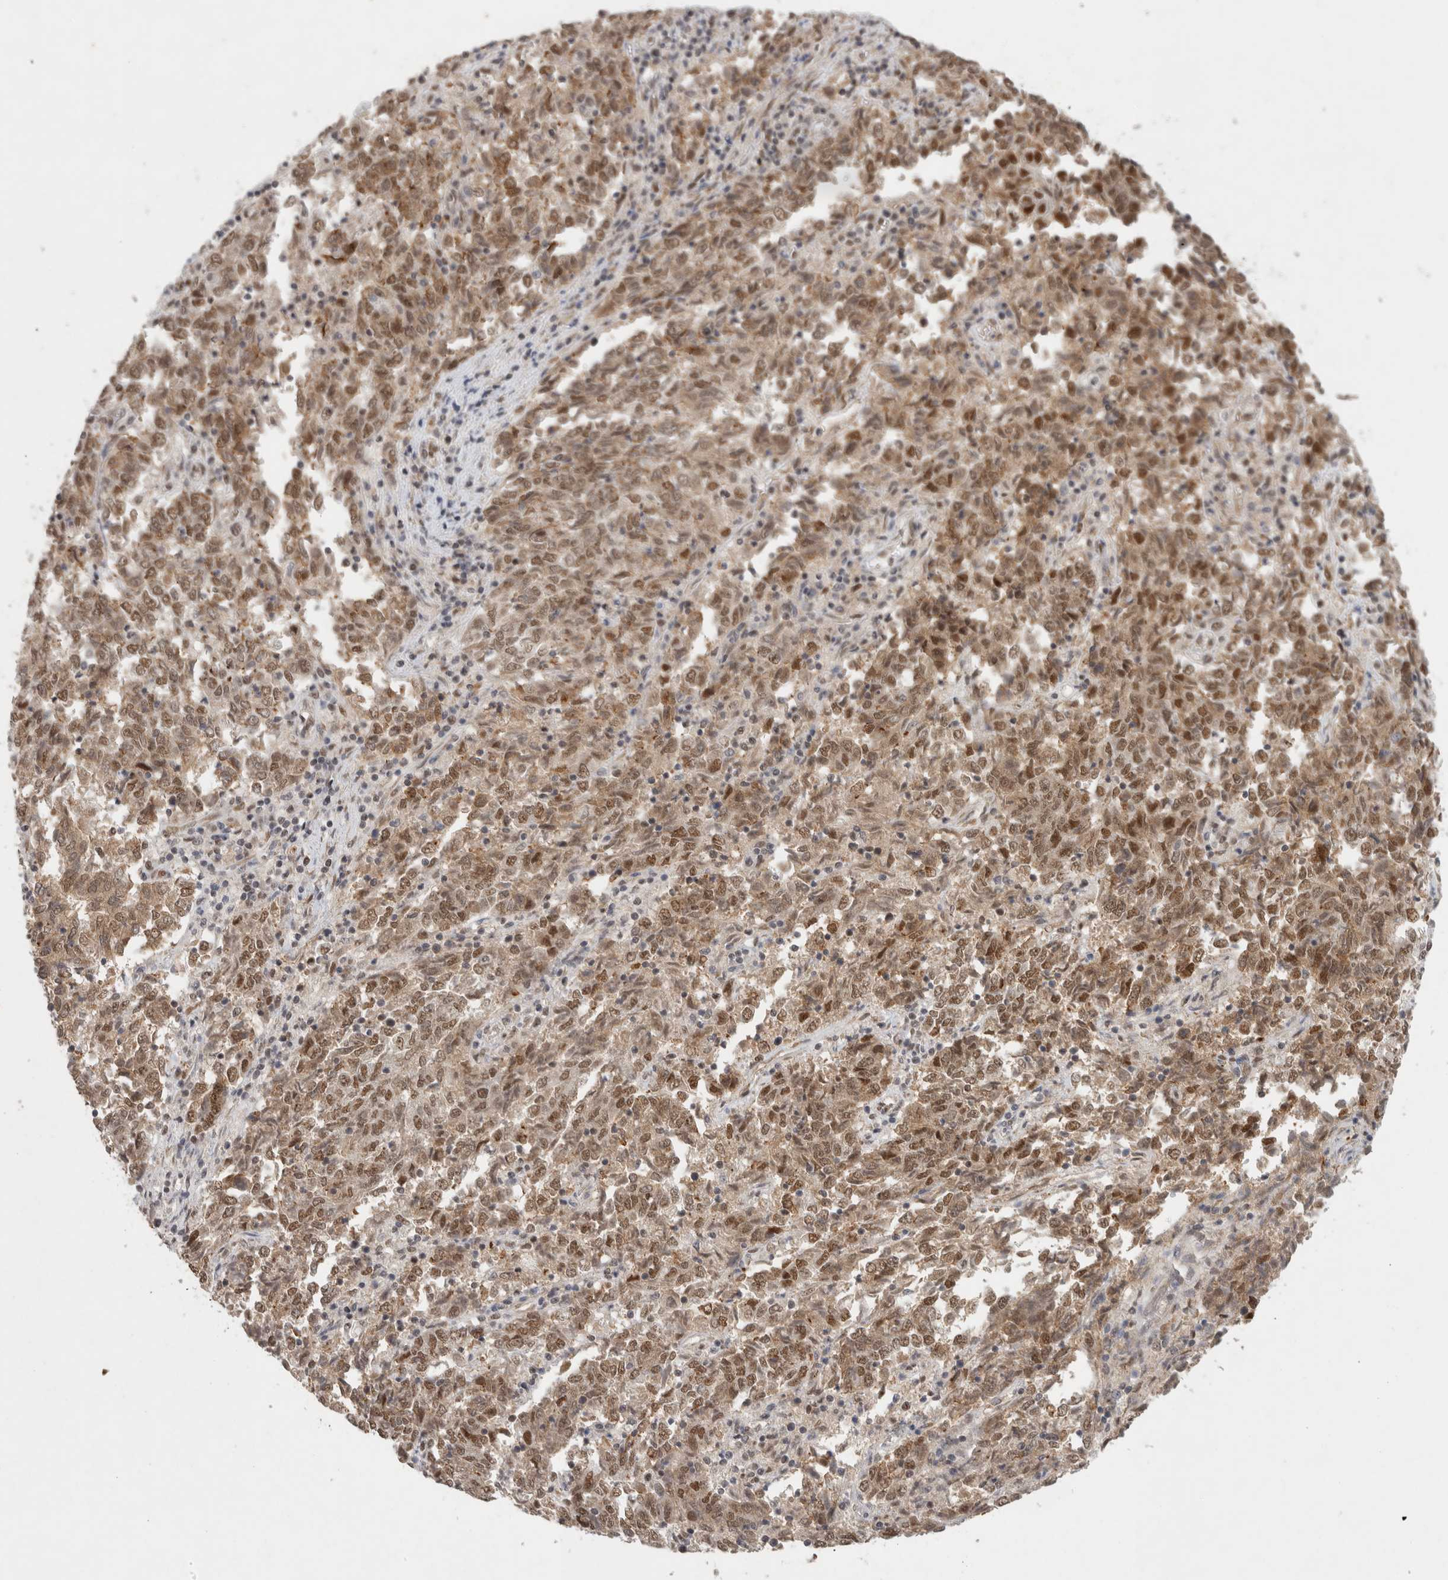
{"staining": {"intensity": "moderate", "quantity": ">75%", "location": "nuclear"}, "tissue": "endometrial cancer", "cell_type": "Tumor cells", "image_type": "cancer", "snomed": [{"axis": "morphology", "description": "Adenocarcinoma, NOS"}, {"axis": "topography", "description": "Endometrium"}], "caption": "Protein staining of adenocarcinoma (endometrial) tissue demonstrates moderate nuclear positivity in approximately >75% of tumor cells. Nuclei are stained in blue.", "gene": "DDX42", "patient": {"sex": "female", "age": 80}}